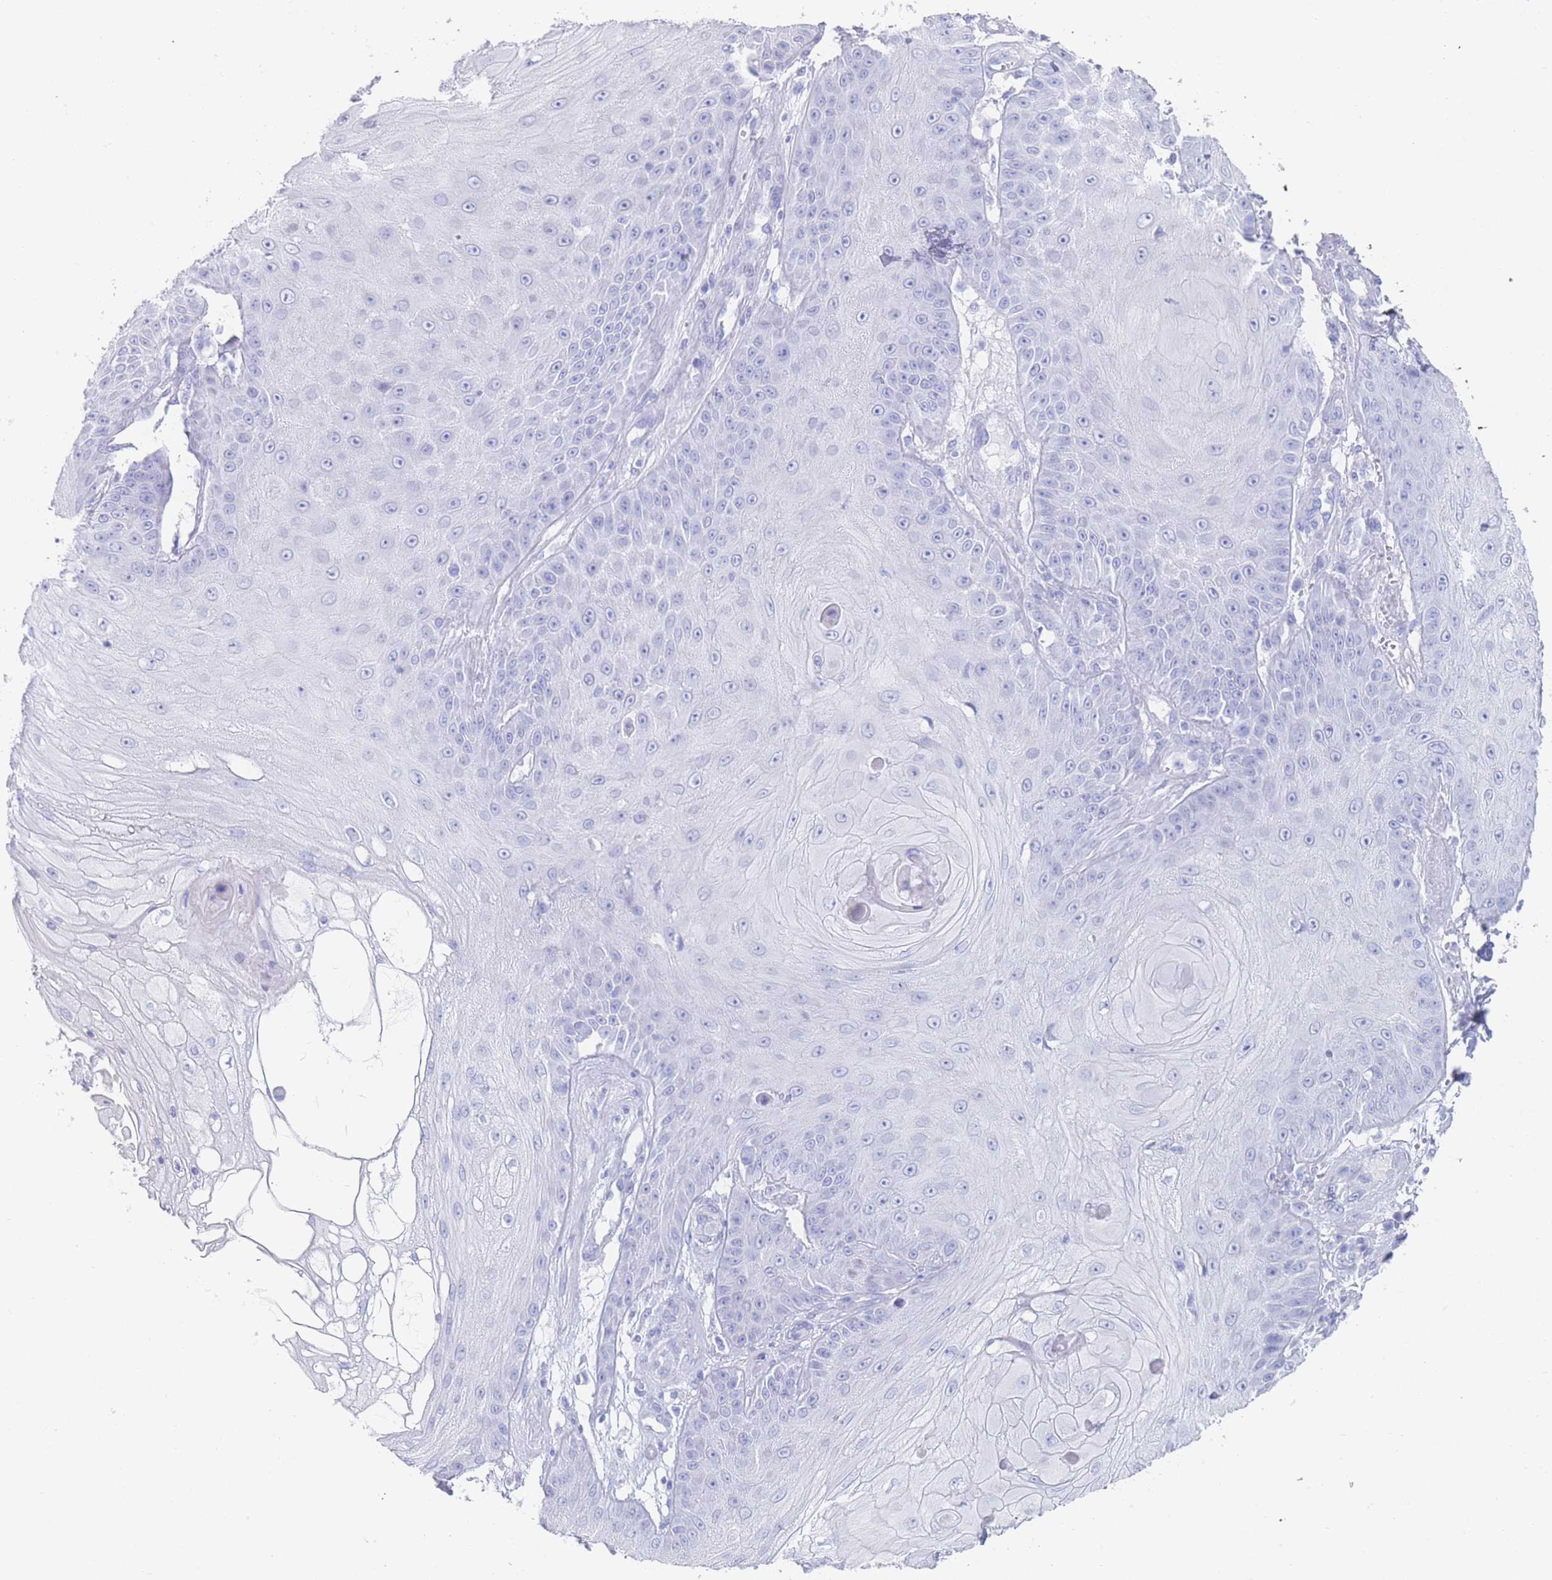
{"staining": {"intensity": "negative", "quantity": "none", "location": "none"}, "tissue": "skin cancer", "cell_type": "Tumor cells", "image_type": "cancer", "snomed": [{"axis": "morphology", "description": "Squamous cell carcinoma, NOS"}, {"axis": "topography", "description": "Skin"}], "caption": "This is an immunohistochemistry (IHC) histopathology image of human skin squamous cell carcinoma. There is no positivity in tumor cells.", "gene": "LRRC37A", "patient": {"sex": "male", "age": 70}}